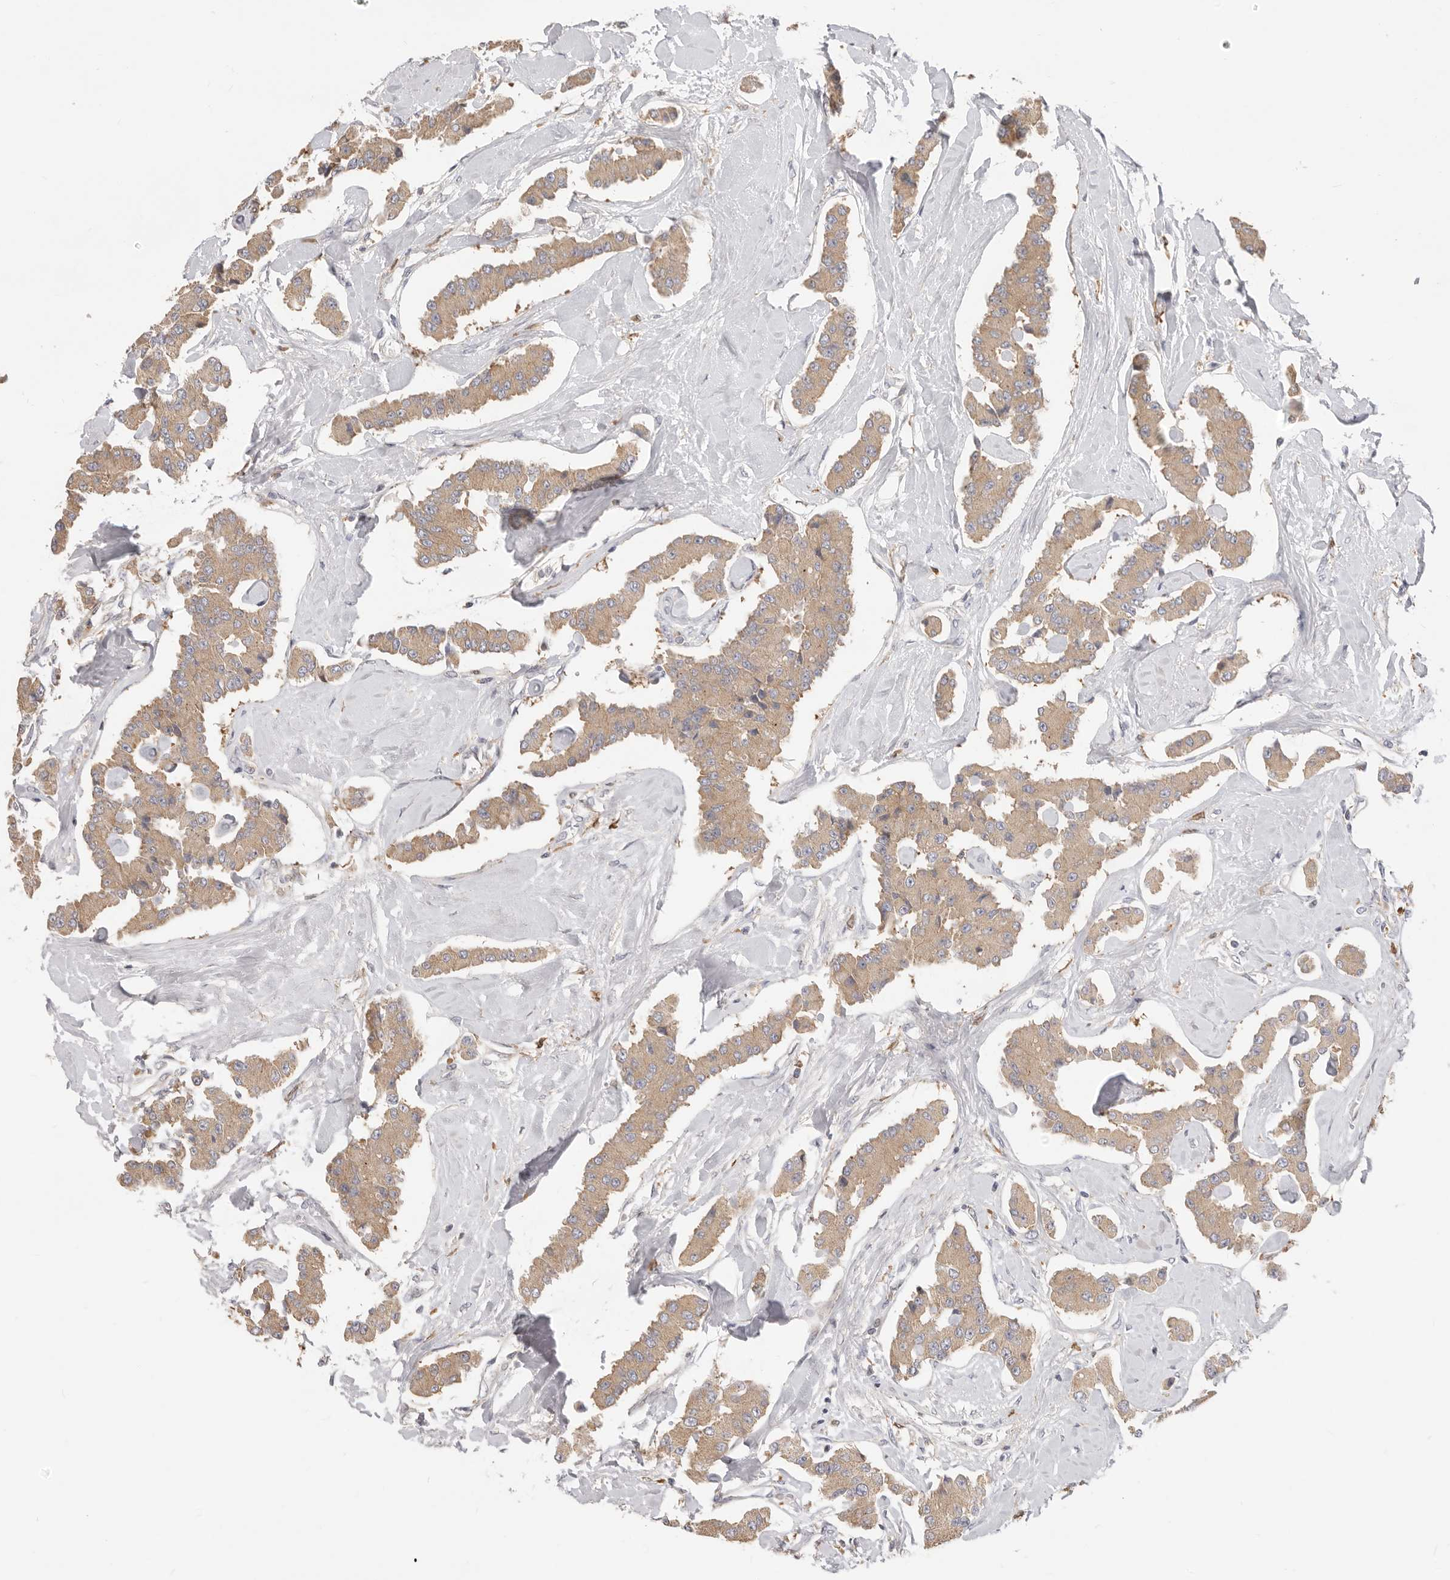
{"staining": {"intensity": "weak", "quantity": ">75%", "location": "cytoplasmic/membranous"}, "tissue": "carcinoid", "cell_type": "Tumor cells", "image_type": "cancer", "snomed": [{"axis": "morphology", "description": "Carcinoid, malignant, NOS"}, {"axis": "topography", "description": "Pancreas"}], "caption": "Immunohistochemistry staining of carcinoid, which reveals low levels of weak cytoplasmic/membranous staining in about >75% of tumor cells indicating weak cytoplasmic/membranous protein expression. The staining was performed using DAB (3,3'-diaminobenzidine) (brown) for protein detection and nuclei were counterstained in hematoxylin (blue).", "gene": "USH1C", "patient": {"sex": "male", "age": 41}}